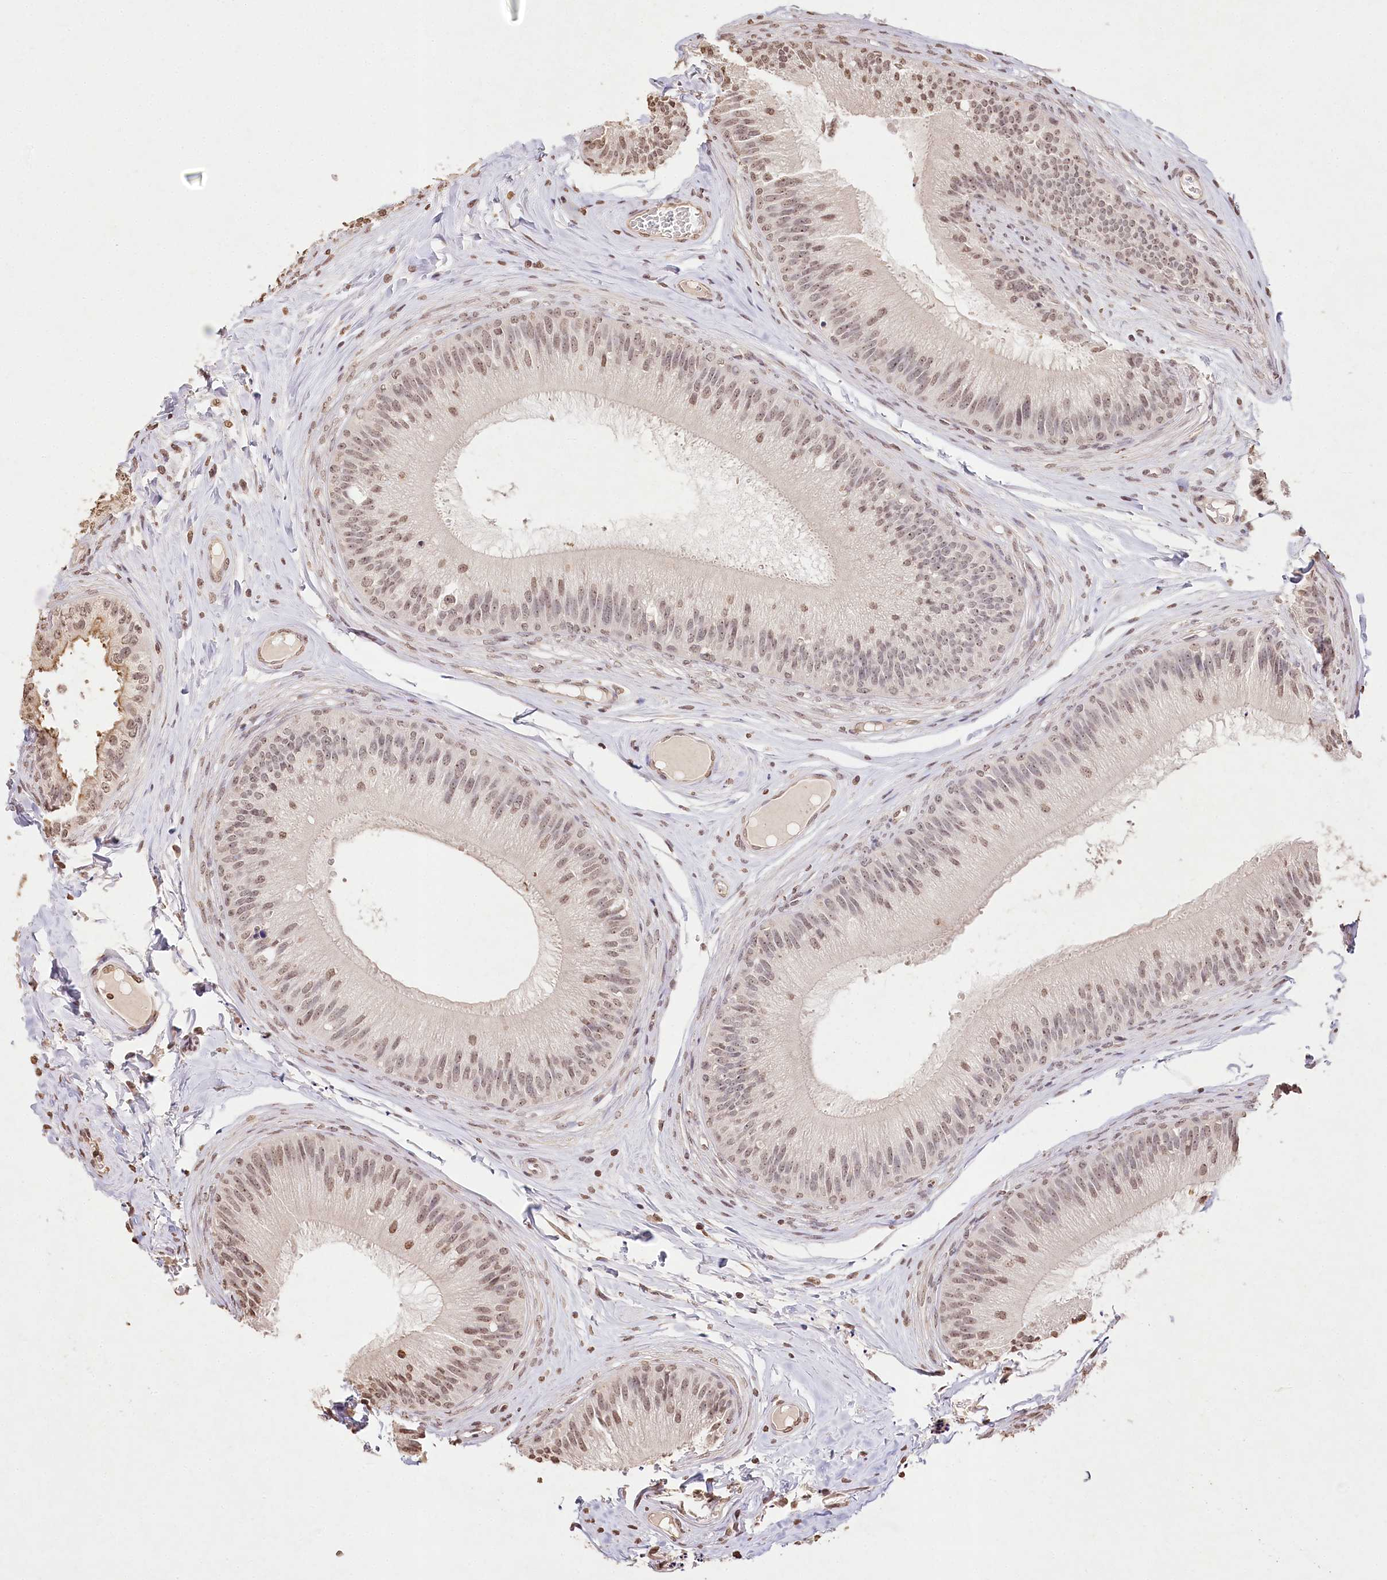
{"staining": {"intensity": "weak", "quantity": "25%-75%", "location": "cytoplasmic/membranous,nuclear"}, "tissue": "epididymis", "cell_type": "Glandular cells", "image_type": "normal", "snomed": [{"axis": "morphology", "description": "Normal tissue, NOS"}, {"axis": "topography", "description": "Epididymis"}], "caption": "An image of epididymis stained for a protein reveals weak cytoplasmic/membranous,nuclear brown staining in glandular cells. (DAB = brown stain, brightfield microscopy at high magnification).", "gene": "DMXL1", "patient": {"sex": "male", "age": 31}}